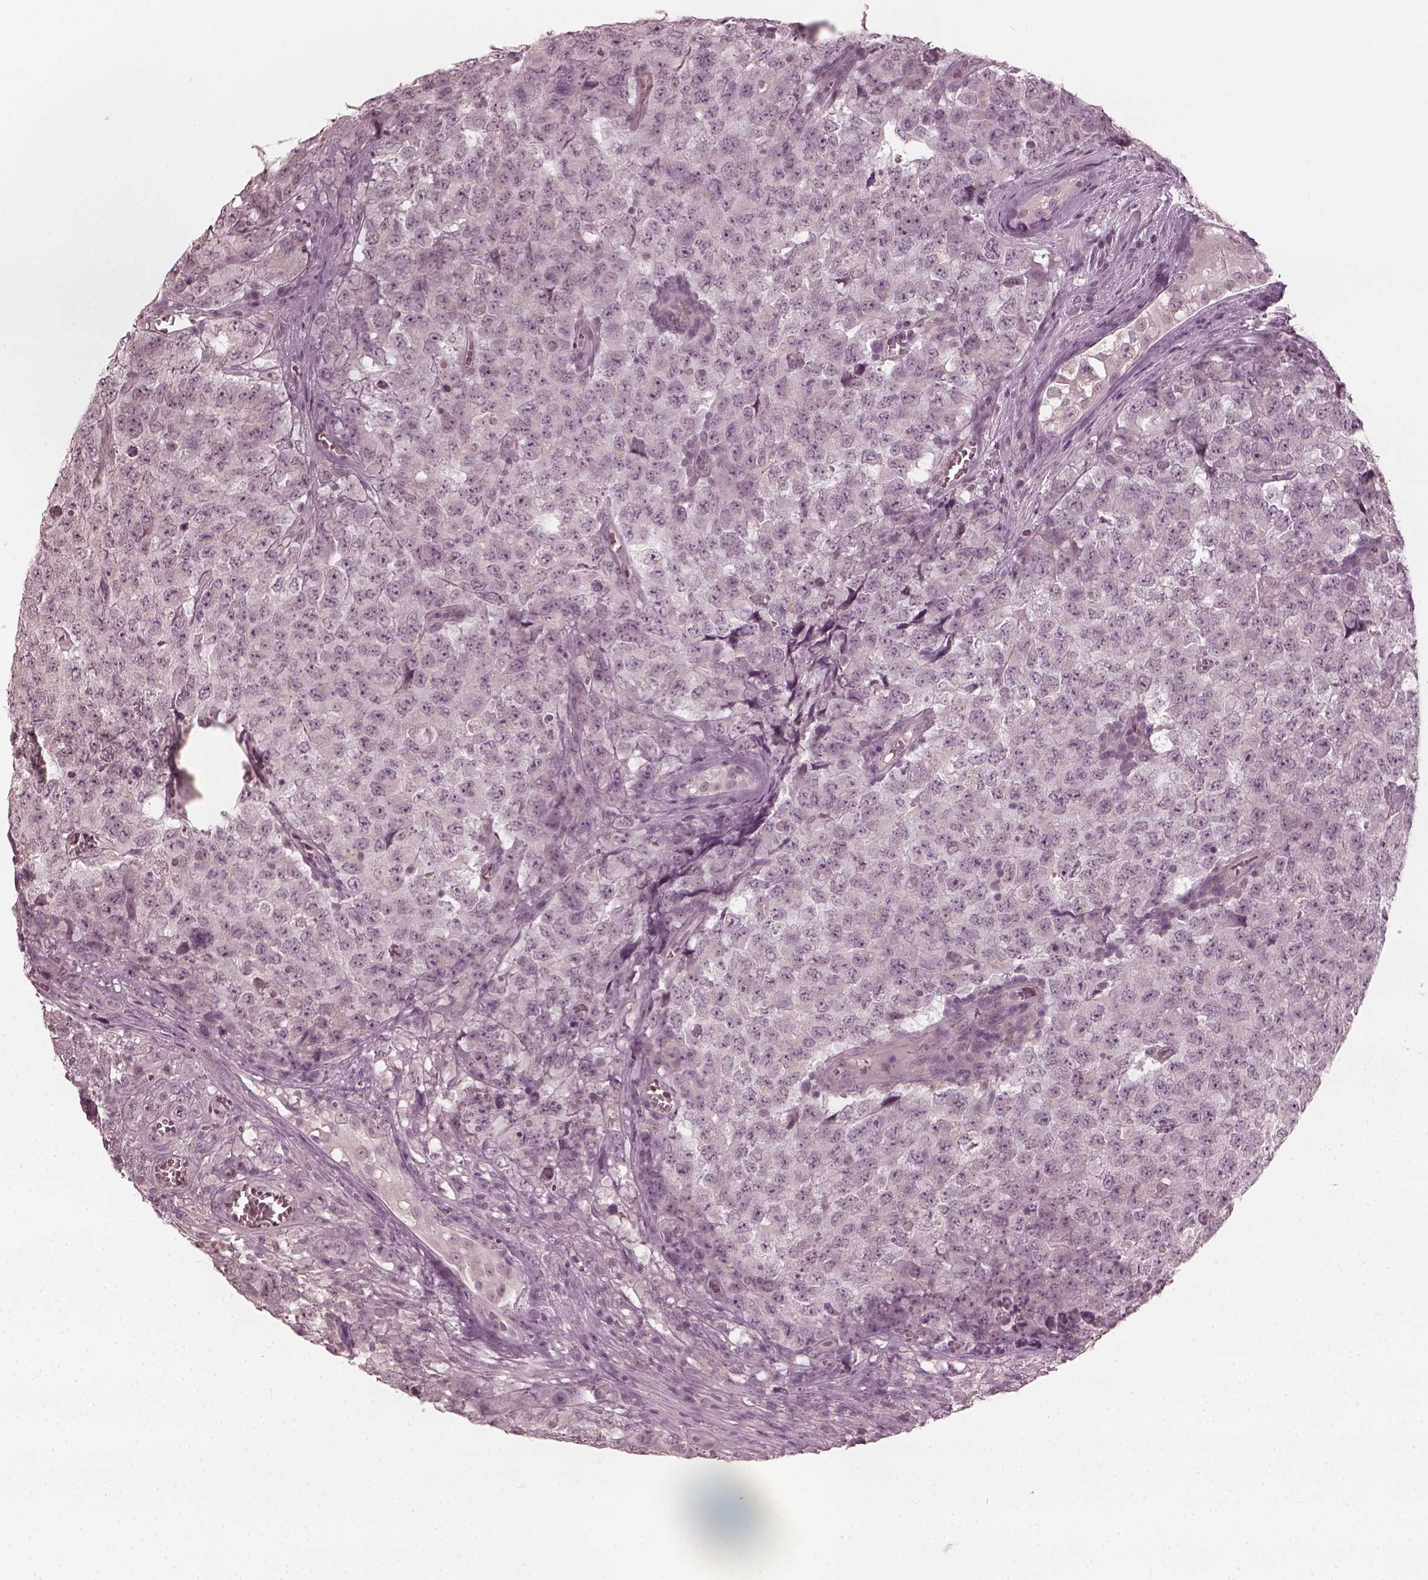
{"staining": {"intensity": "negative", "quantity": "none", "location": "none"}, "tissue": "testis cancer", "cell_type": "Tumor cells", "image_type": "cancer", "snomed": [{"axis": "morphology", "description": "Carcinoma, Embryonal, NOS"}, {"axis": "topography", "description": "Testis"}], "caption": "This is an immunohistochemistry (IHC) photomicrograph of testis cancer (embryonal carcinoma). There is no staining in tumor cells.", "gene": "CCDC170", "patient": {"sex": "male", "age": 23}}